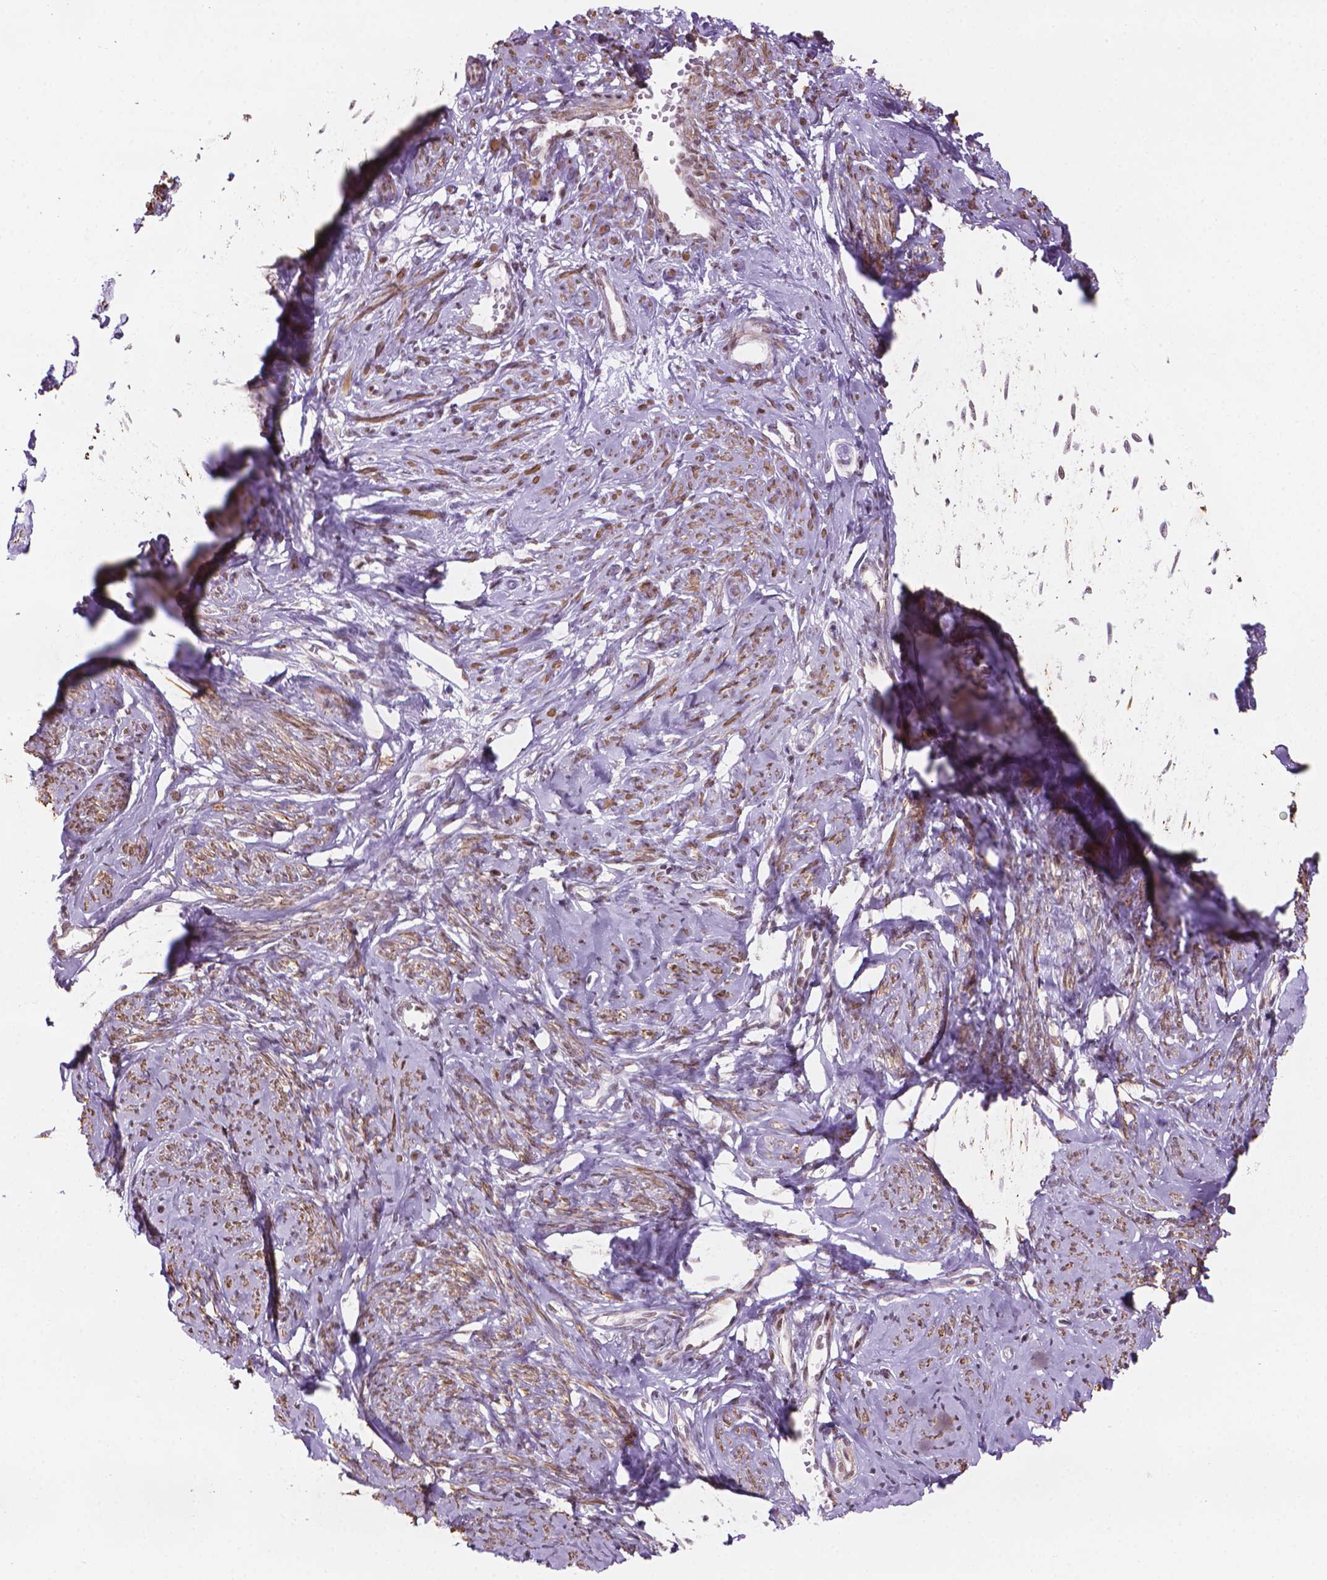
{"staining": {"intensity": "moderate", "quantity": ">75%", "location": "cytoplasmic/membranous"}, "tissue": "smooth muscle", "cell_type": "Smooth muscle cells", "image_type": "normal", "snomed": [{"axis": "morphology", "description": "Normal tissue, NOS"}, {"axis": "topography", "description": "Smooth muscle"}], "caption": "Immunohistochemistry (IHC) staining of unremarkable smooth muscle, which reveals medium levels of moderate cytoplasmic/membranous positivity in approximately >75% of smooth muscle cells indicating moderate cytoplasmic/membranous protein expression. The staining was performed using DAB (brown) for protein detection and nuclei were counterstained in hematoxylin (blue).", "gene": "HOXD4", "patient": {"sex": "female", "age": 48}}